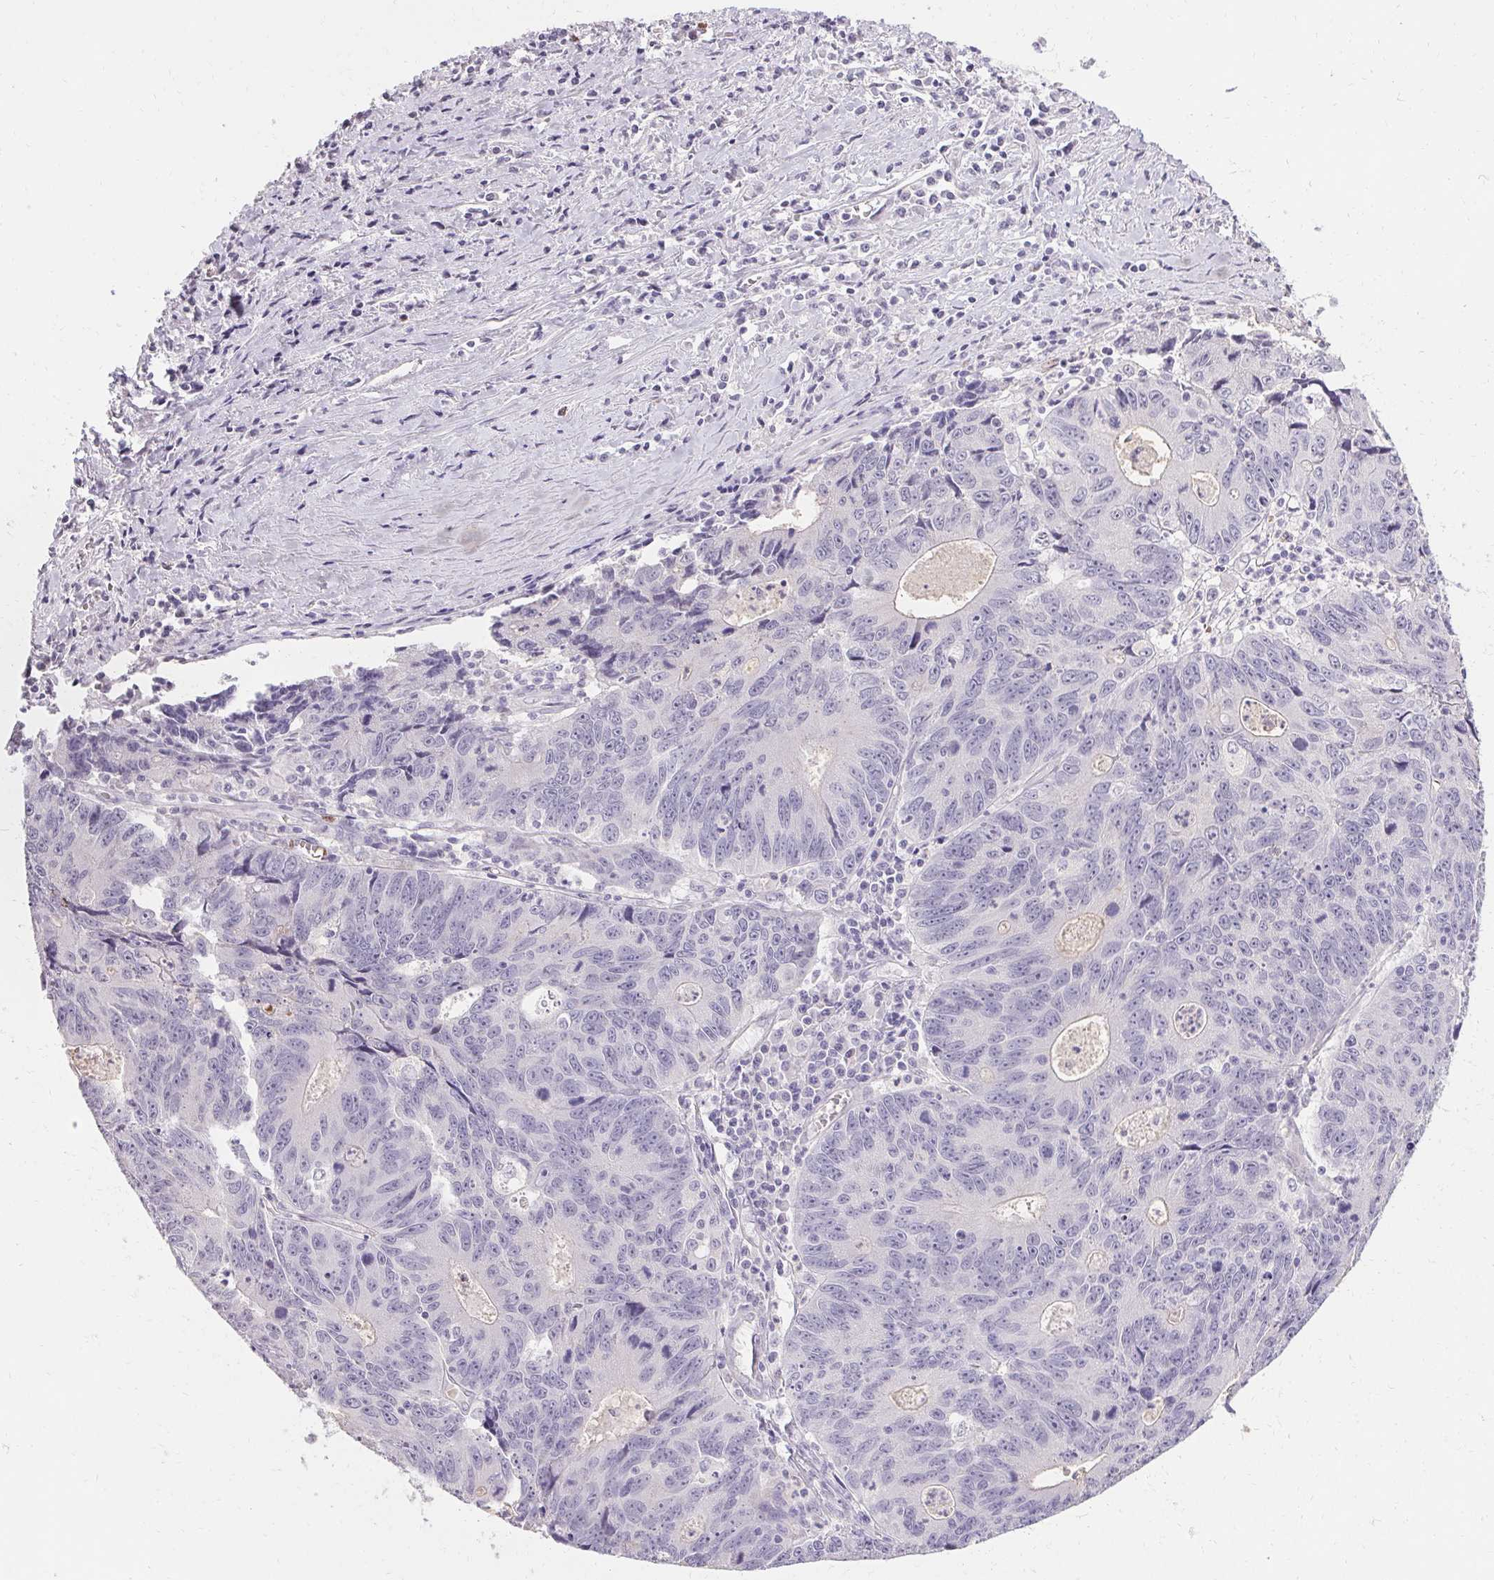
{"staining": {"intensity": "negative", "quantity": "none", "location": "none"}, "tissue": "liver cancer", "cell_type": "Tumor cells", "image_type": "cancer", "snomed": [{"axis": "morphology", "description": "Cholangiocarcinoma"}, {"axis": "topography", "description": "Liver"}], "caption": "Immunohistochemistry micrograph of human cholangiocarcinoma (liver) stained for a protein (brown), which displays no positivity in tumor cells.", "gene": "PMEL", "patient": {"sex": "male", "age": 65}}